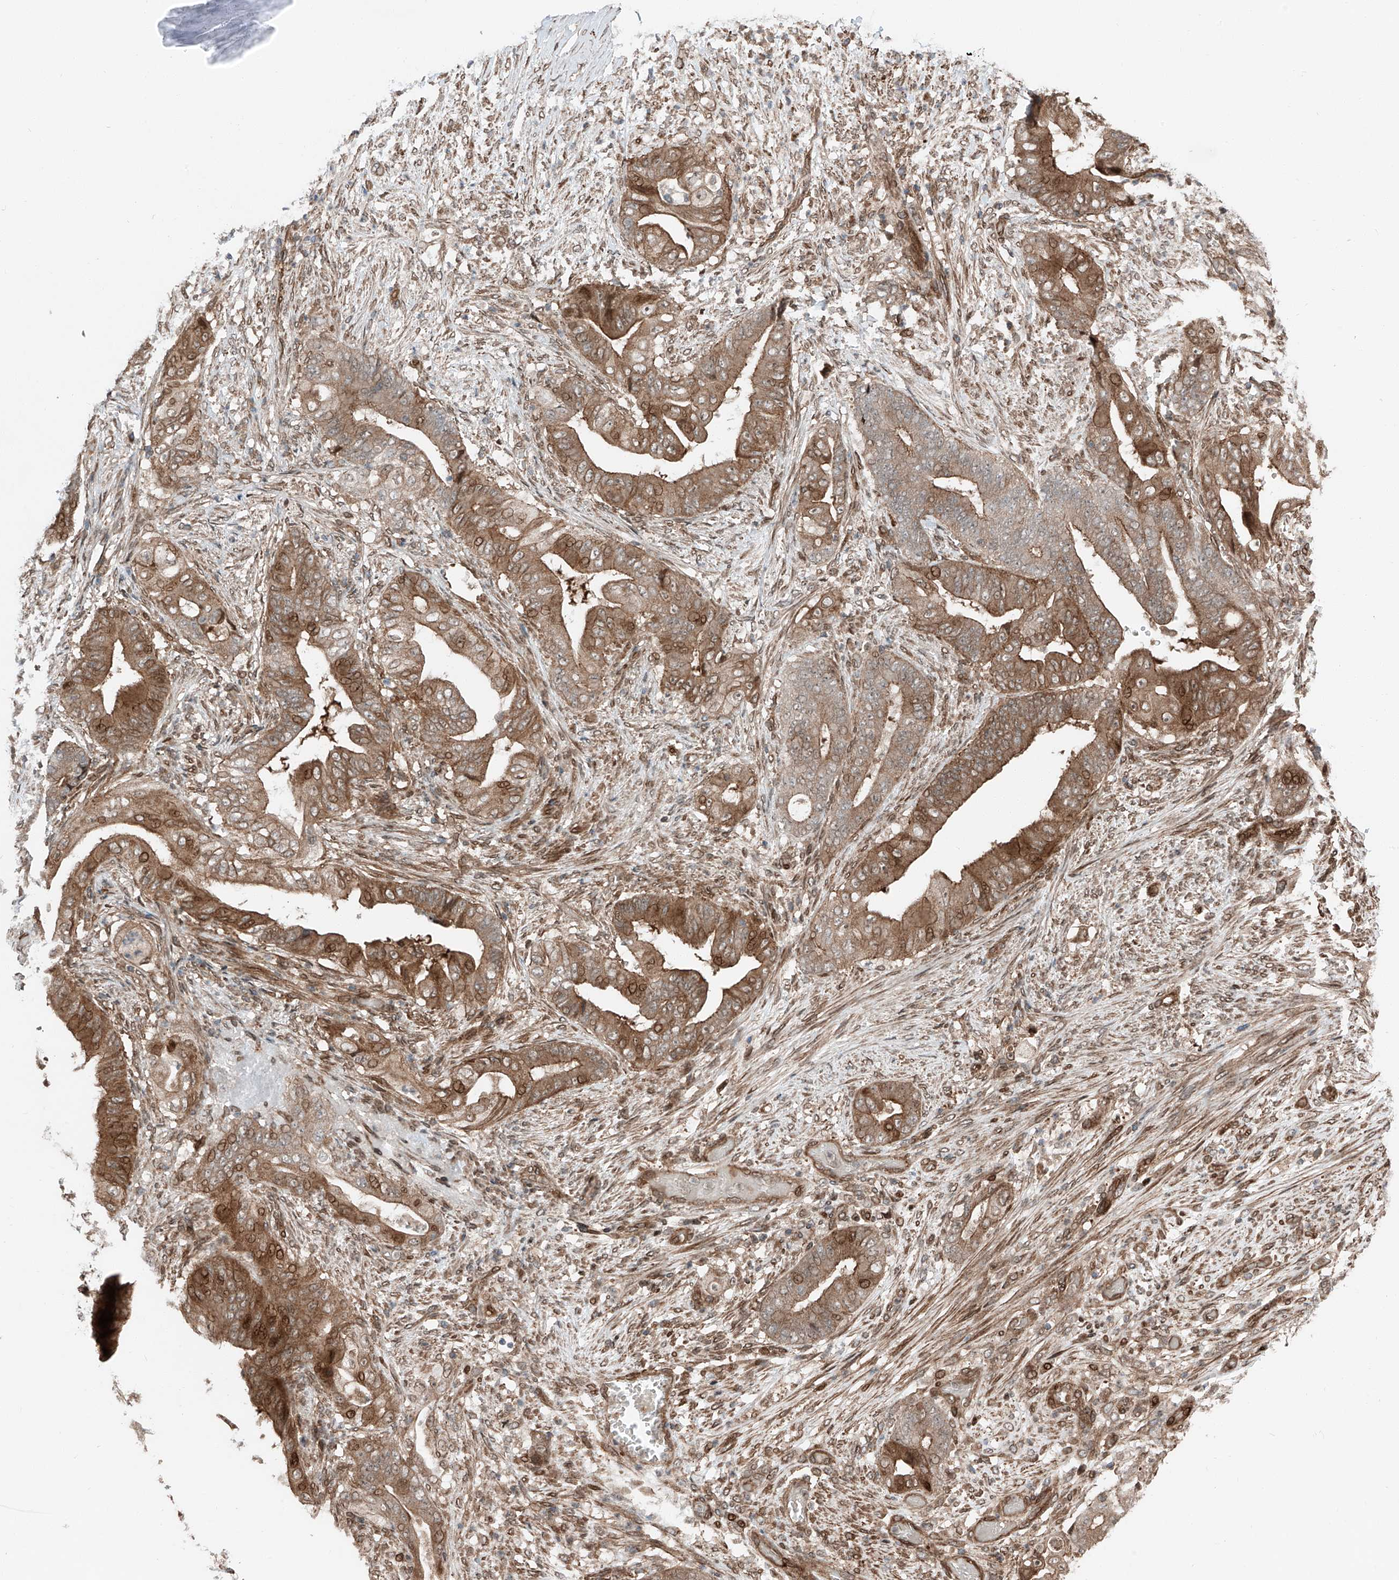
{"staining": {"intensity": "moderate", "quantity": ">75%", "location": "cytoplasmic/membranous,nuclear"}, "tissue": "stomach cancer", "cell_type": "Tumor cells", "image_type": "cancer", "snomed": [{"axis": "morphology", "description": "Adenocarcinoma, NOS"}, {"axis": "topography", "description": "Stomach"}], "caption": "Protein analysis of stomach adenocarcinoma tissue exhibits moderate cytoplasmic/membranous and nuclear staining in approximately >75% of tumor cells. The staining is performed using DAB (3,3'-diaminobenzidine) brown chromogen to label protein expression. The nuclei are counter-stained blue using hematoxylin.", "gene": "CEP162", "patient": {"sex": "female", "age": 73}}